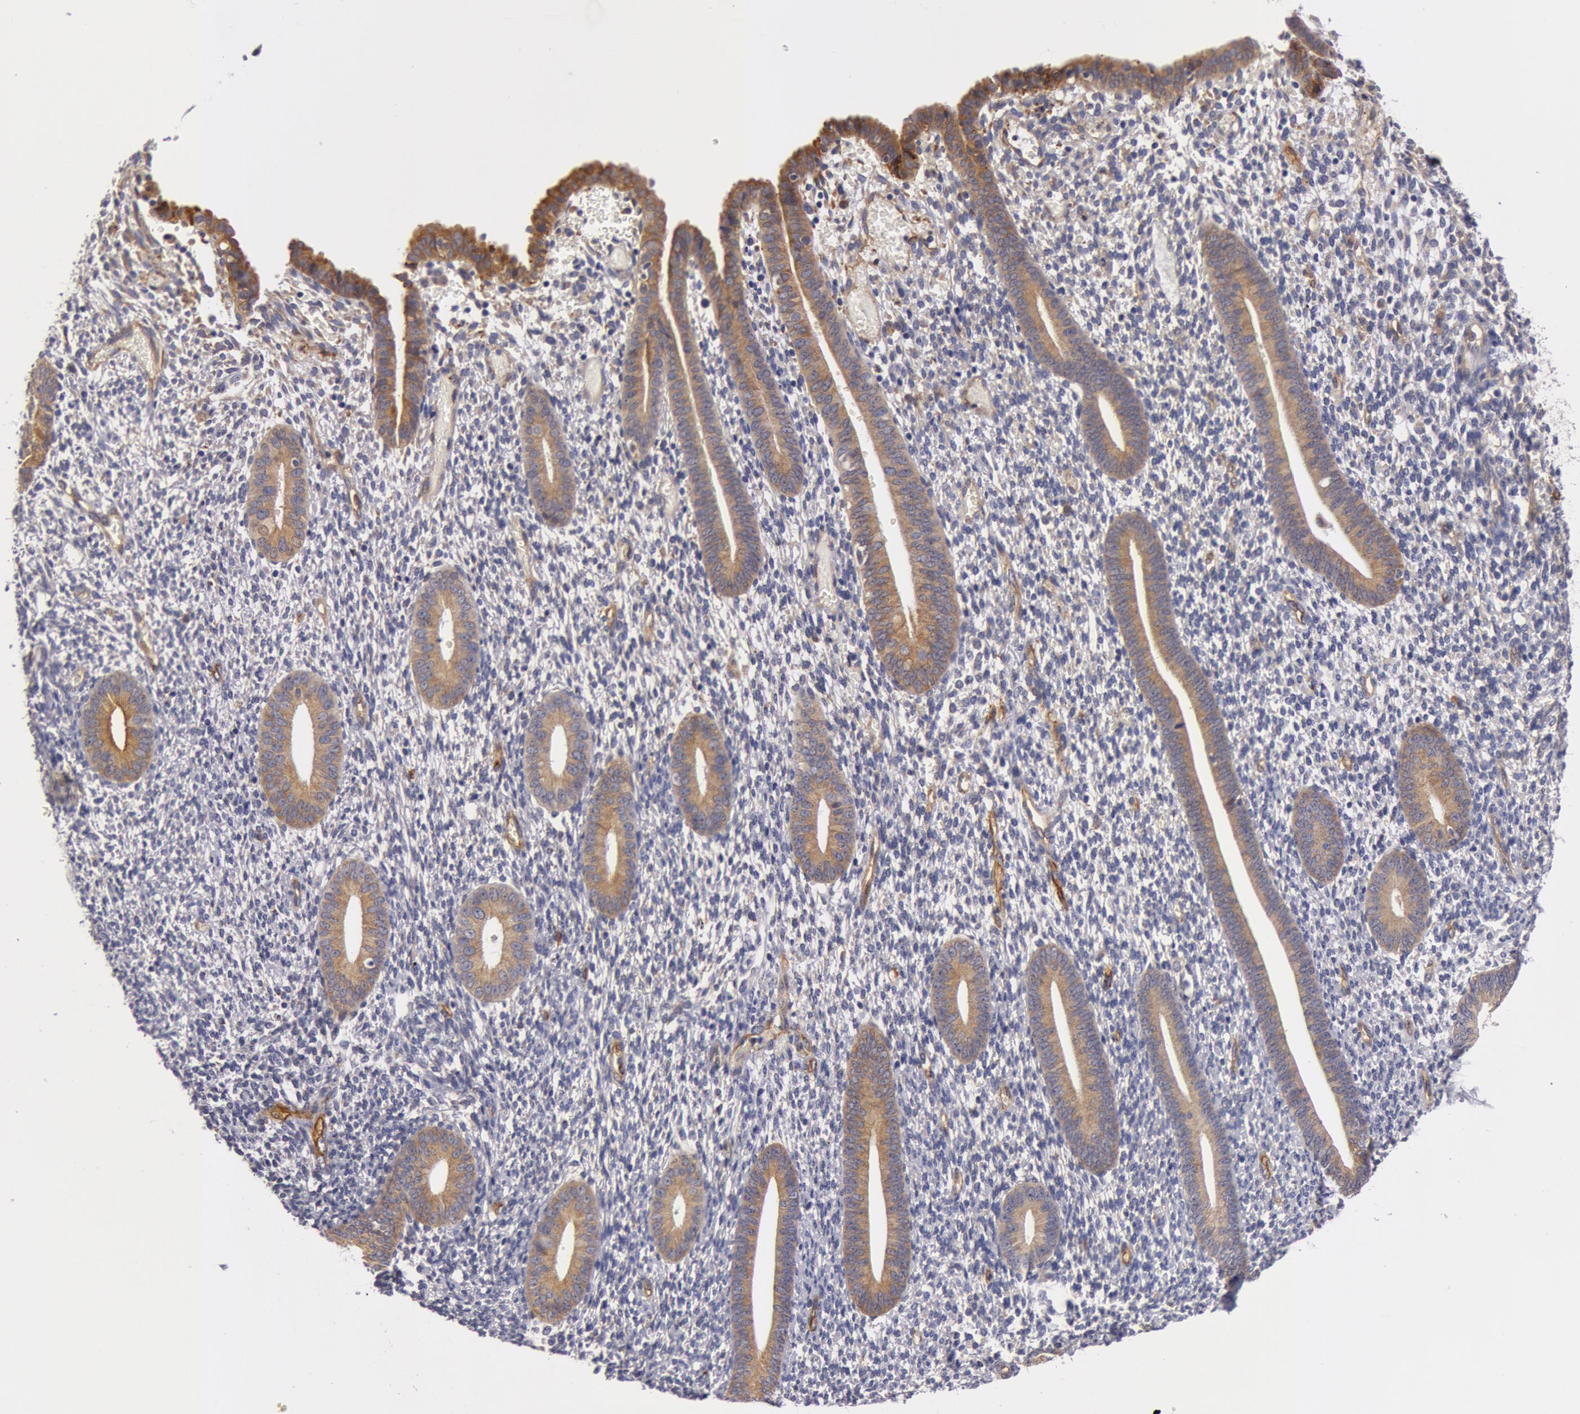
{"staining": {"intensity": "negative", "quantity": "none", "location": "none"}, "tissue": "endometrium", "cell_type": "Cells in endometrial stroma", "image_type": "normal", "snomed": [{"axis": "morphology", "description": "Normal tissue, NOS"}, {"axis": "topography", "description": "Smooth muscle"}, {"axis": "topography", "description": "Endometrium"}], "caption": "Immunohistochemistry micrograph of benign human endometrium stained for a protein (brown), which exhibits no staining in cells in endometrial stroma.", "gene": "IL23A", "patient": {"sex": "female", "age": 57}}